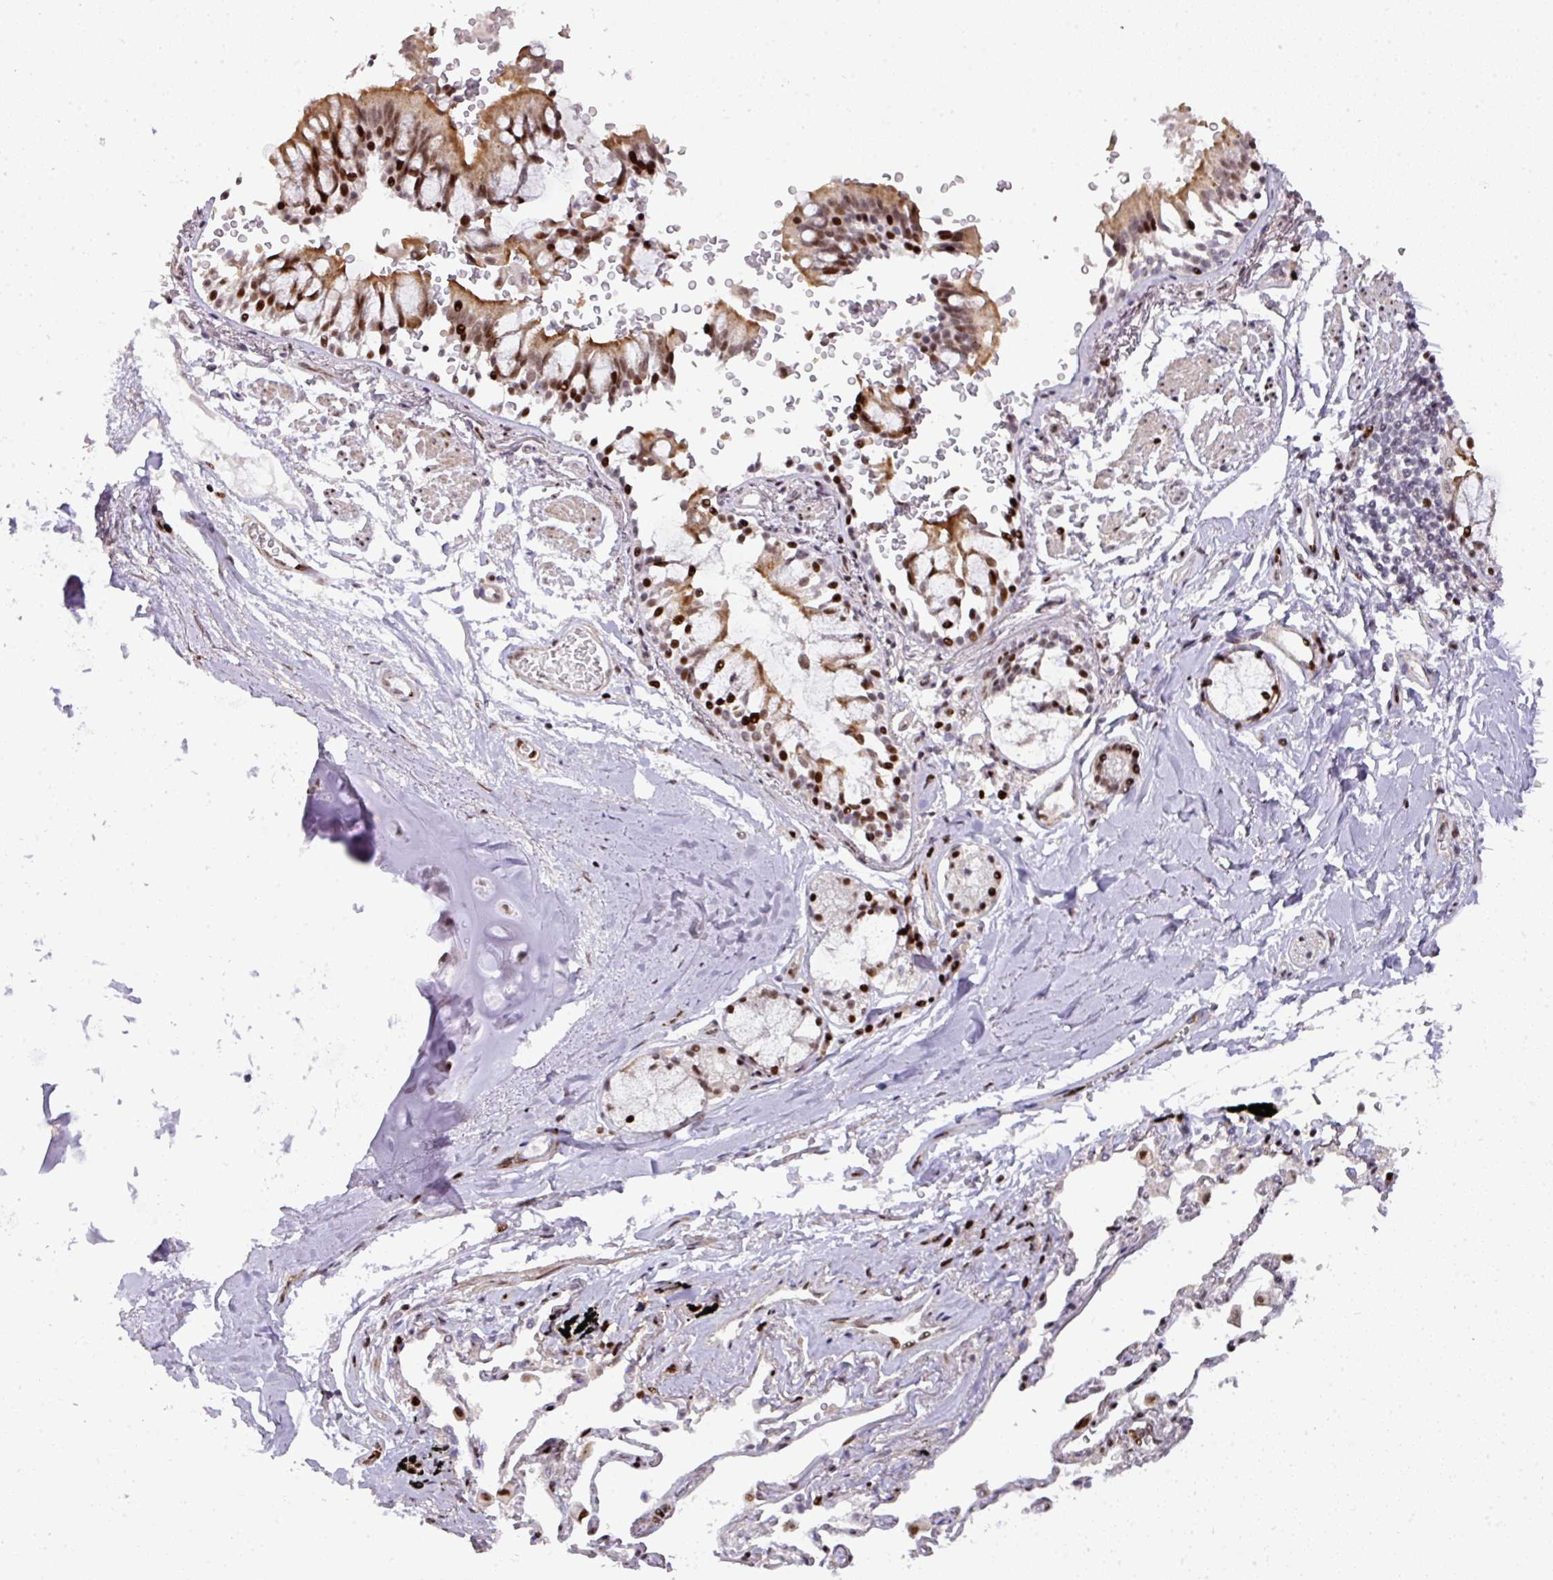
{"staining": {"intensity": "strong", "quantity": ">75%", "location": "cytoplasmic/membranous,nuclear"}, "tissue": "bronchus", "cell_type": "Respiratory epithelial cells", "image_type": "normal", "snomed": [{"axis": "morphology", "description": "Normal tissue, NOS"}, {"axis": "topography", "description": "Bronchus"}], "caption": "Brown immunohistochemical staining in normal human bronchus exhibits strong cytoplasmic/membranous,nuclear staining in approximately >75% of respiratory epithelial cells. The protein of interest is shown in brown color, while the nuclei are stained blue.", "gene": "MYSM1", "patient": {"sex": "male", "age": 70}}